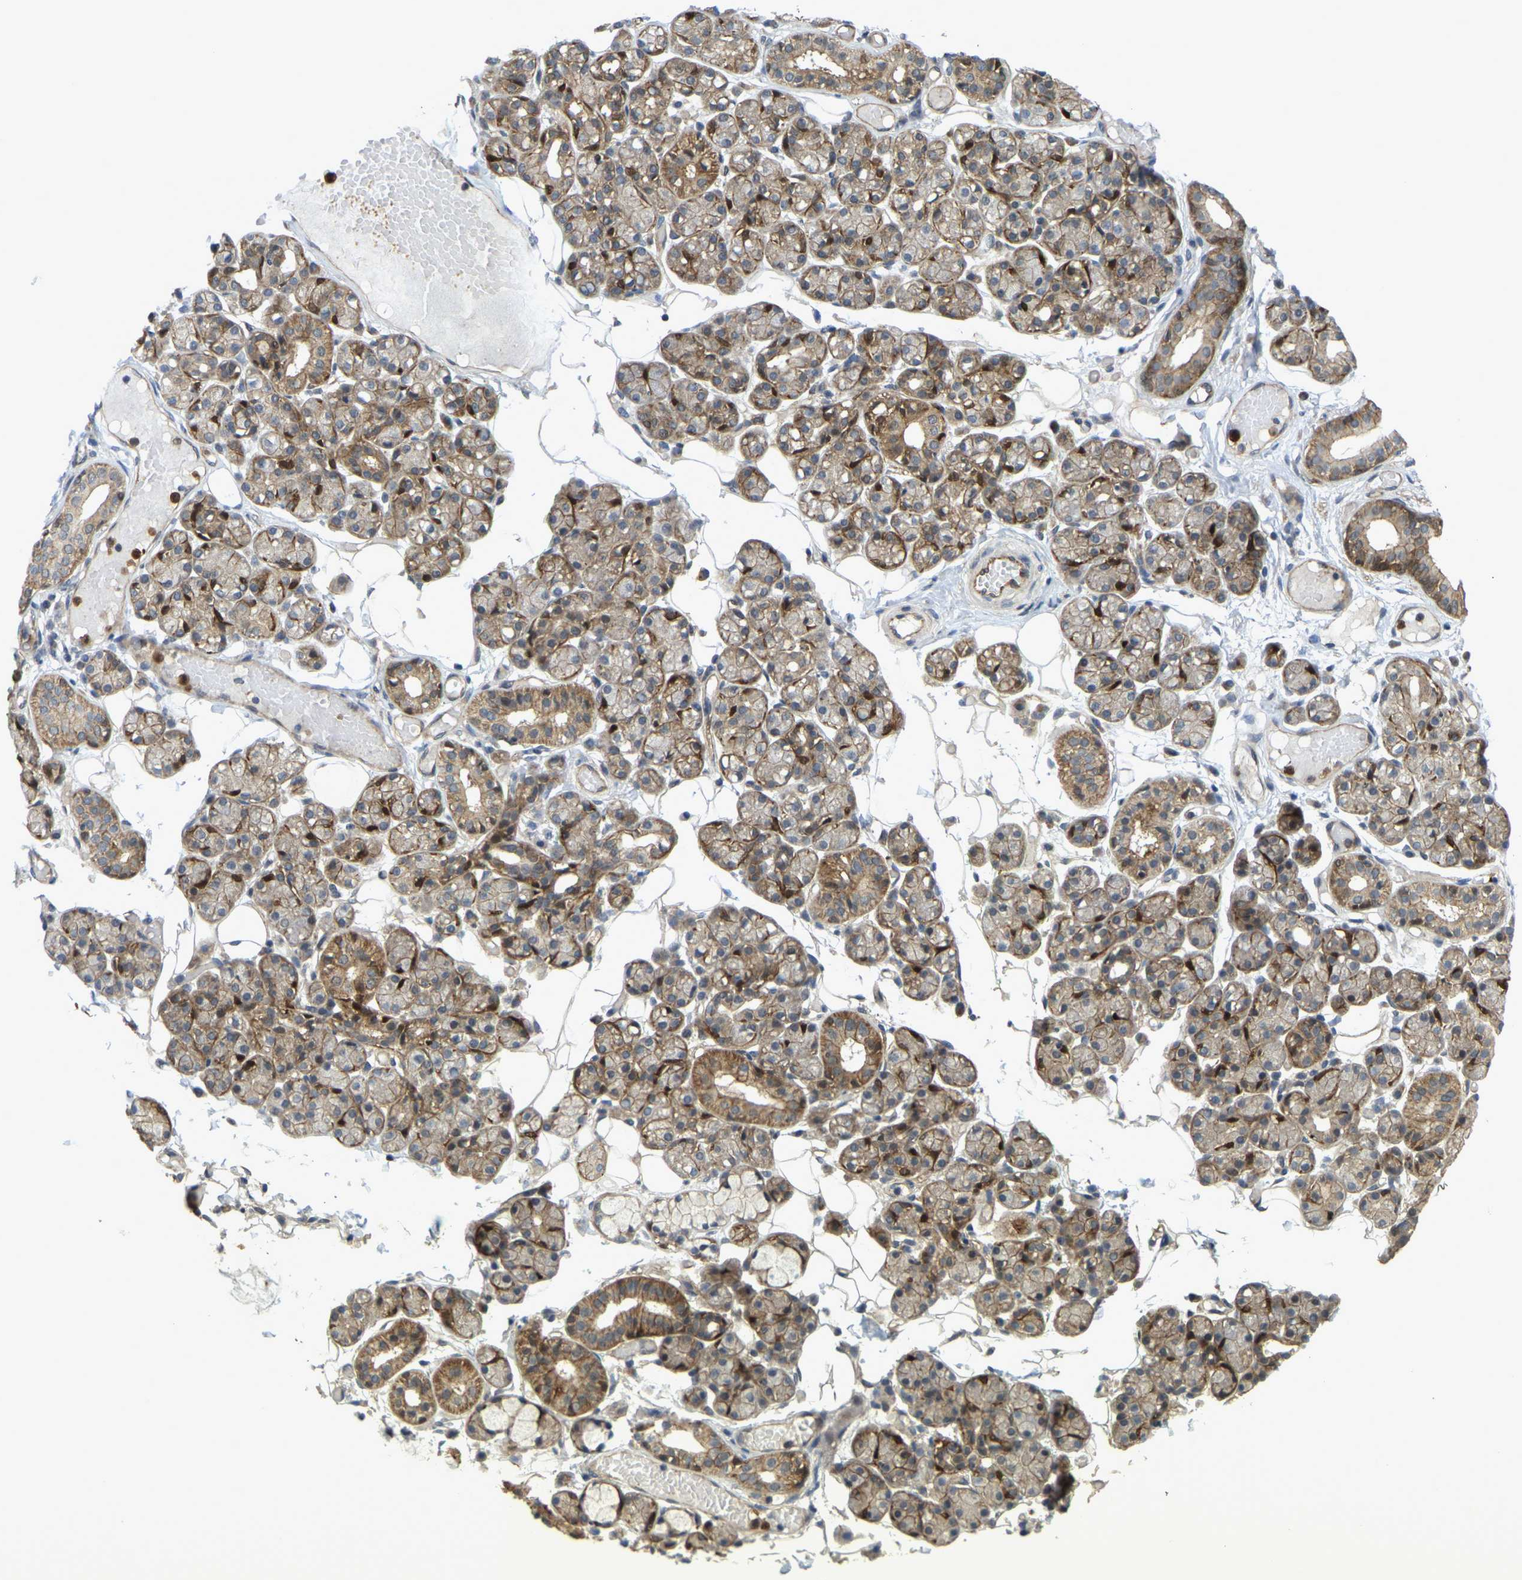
{"staining": {"intensity": "moderate", "quantity": "25%-75%", "location": "cytoplasmic/membranous"}, "tissue": "salivary gland", "cell_type": "Glandular cells", "image_type": "normal", "snomed": [{"axis": "morphology", "description": "Normal tissue, NOS"}, {"axis": "topography", "description": "Salivary gland"}], "caption": "Immunohistochemistry staining of benign salivary gland, which demonstrates medium levels of moderate cytoplasmic/membranous expression in approximately 25%-75% of glandular cells indicating moderate cytoplasmic/membranous protein positivity. The staining was performed using DAB (brown) for protein detection and nuclei were counterstained in hematoxylin (blue).", "gene": "SERPINB5", "patient": {"sex": "male", "age": 63}}